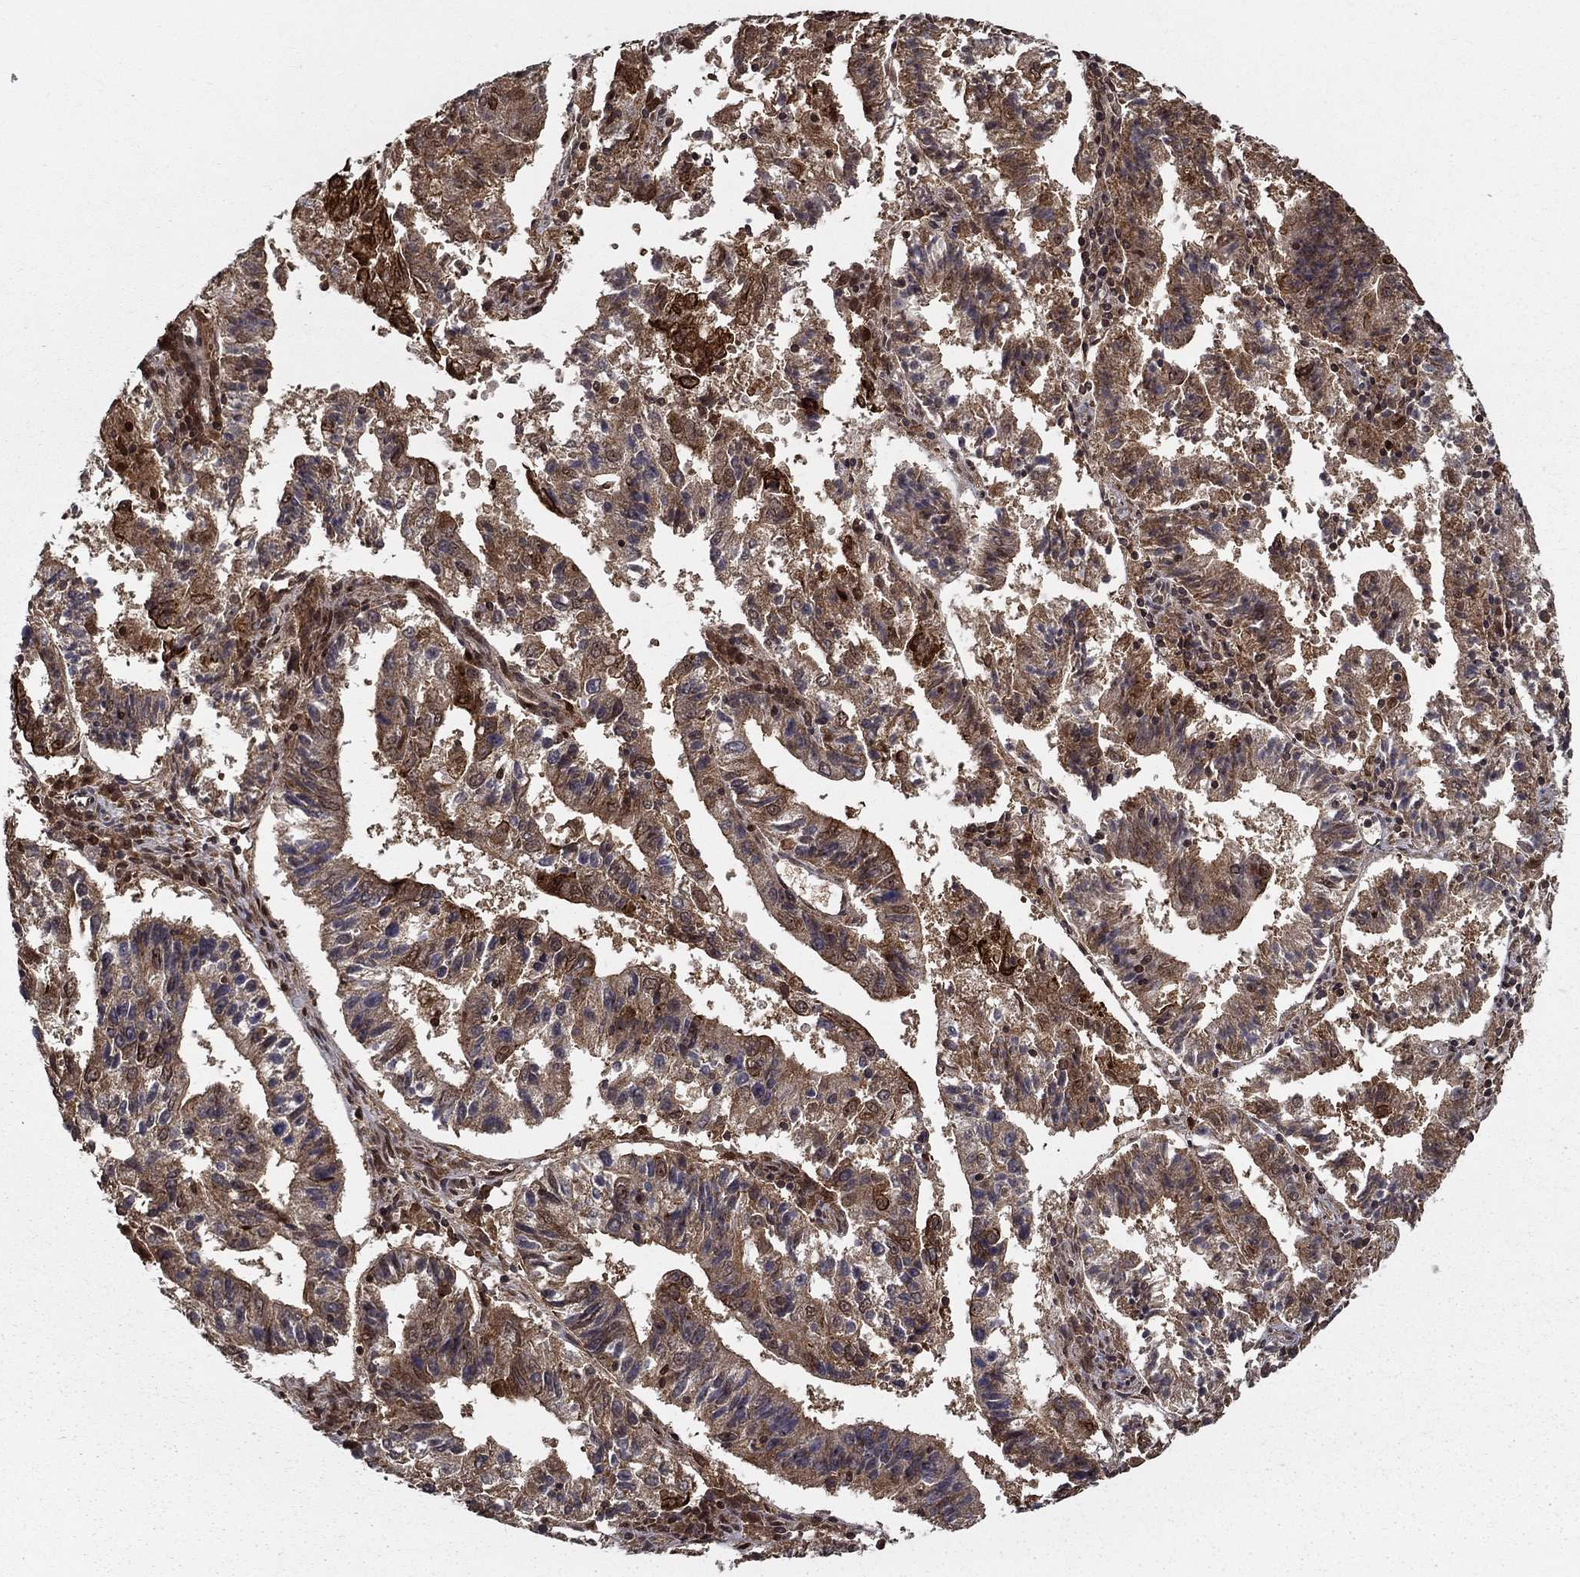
{"staining": {"intensity": "weak", "quantity": "25%-75%", "location": "cytoplasmic/membranous"}, "tissue": "endometrial cancer", "cell_type": "Tumor cells", "image_type": "cancer", "snomed": [{"axis": "morphology", "description": "Adenocarcinoma, NOS"}, {"axis": "topography", "description": "Endometrium"}], "caption": "Human endometrial cancer (adenocarcinoma) stained for a protein (brown) exhibits weak cytoplasmic/membranous positive staining in about 25%-75% of tumor cells.", "gene": "CDCA7L", "patient": {"sex": "female", "age": 82}}